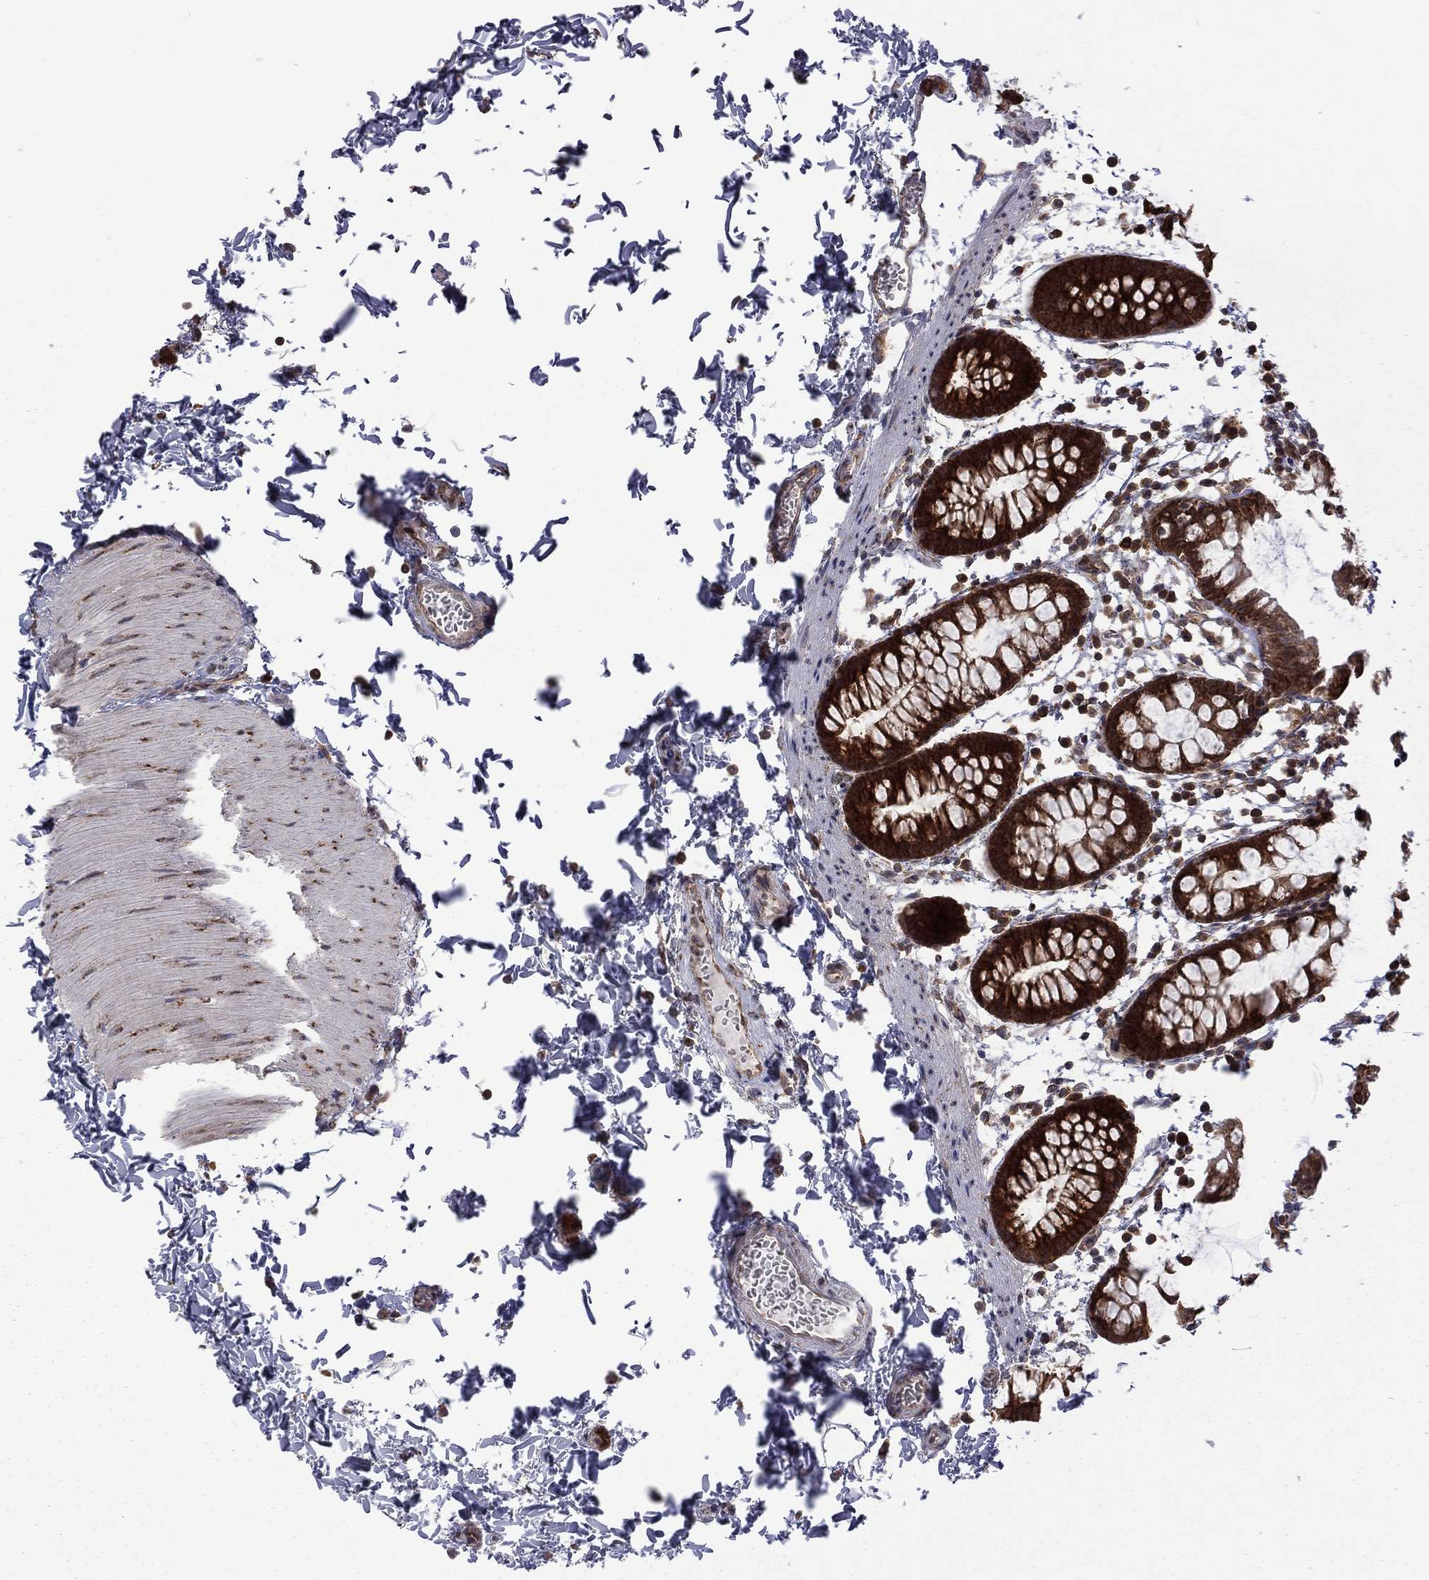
{"staining": {"intensity": "strong", "quantity": ">75%", "location": "cytoplasmic/membranous"}, "tissue": "rectum", "cell_type": "Glandular cells", "image_type": "normal", "snomed": [{"axis": "morphology", "description": "Normal tissue, NOS"}, {"axis": "topography", "description": "Rectum"}], "caption": "A photomicrograph showing strong cytoplasmic/membranous staining in about >75% of glandular cells in normal rectum, as visualized by brown immunohistochemical staining.", "gene": "NAA50", "patient": {"sex": "male", "age": 57}}